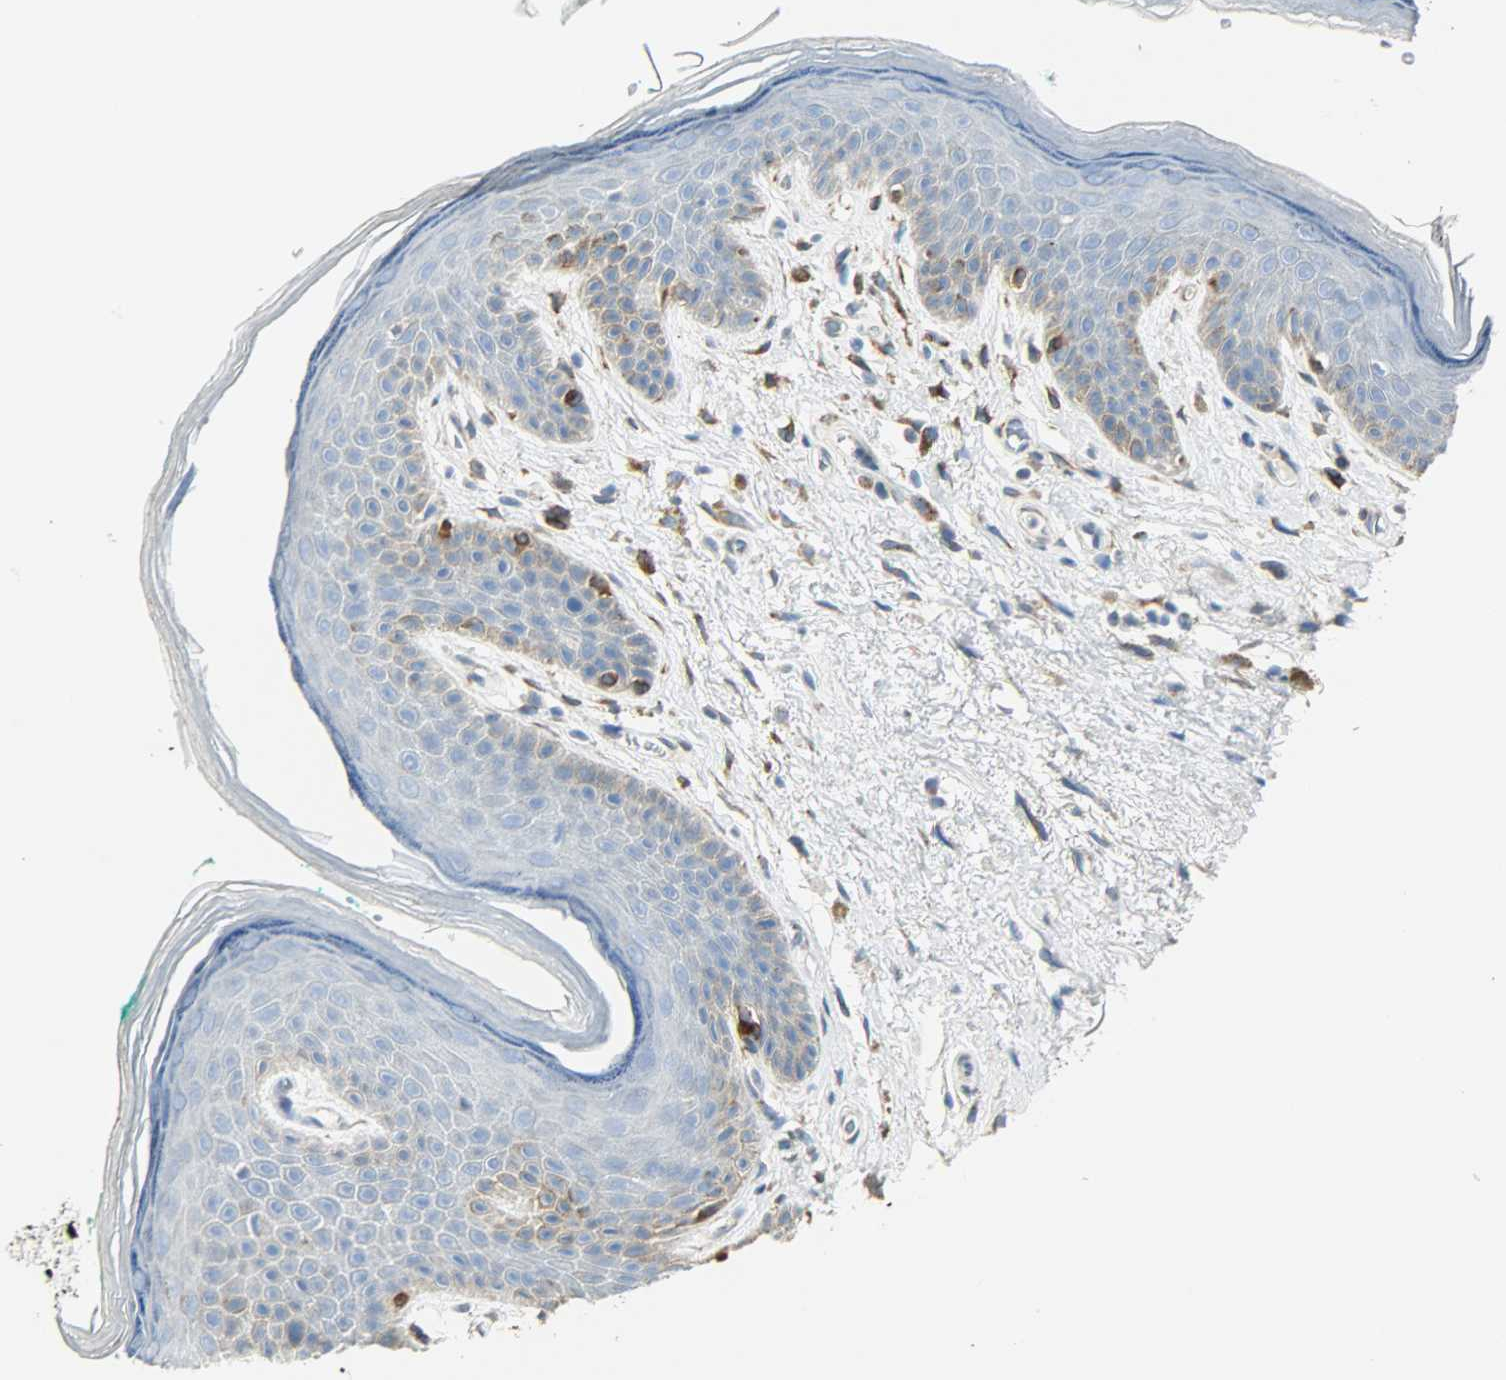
{"staining": {"intensity": "moderate", "quantity": "<25%", "location": "cytoplasmic/membranous"}, "tissue": "skin", "cell_type": "Epidermal cells", "image_type": "normal", "snomed": [{"axis": "morphology", "description": "Normal tissue, NOS"}, {"axis": "topography", "description": "Anal"}], "caption": "This is an image of immunohistochemistry (IHC) staining of normal skin, which shows moderate positivity in the cytoplasmic/membranous of epidermal cells.", "gene": "PKD2", "patient": {"sex": "male", "age": 74}}